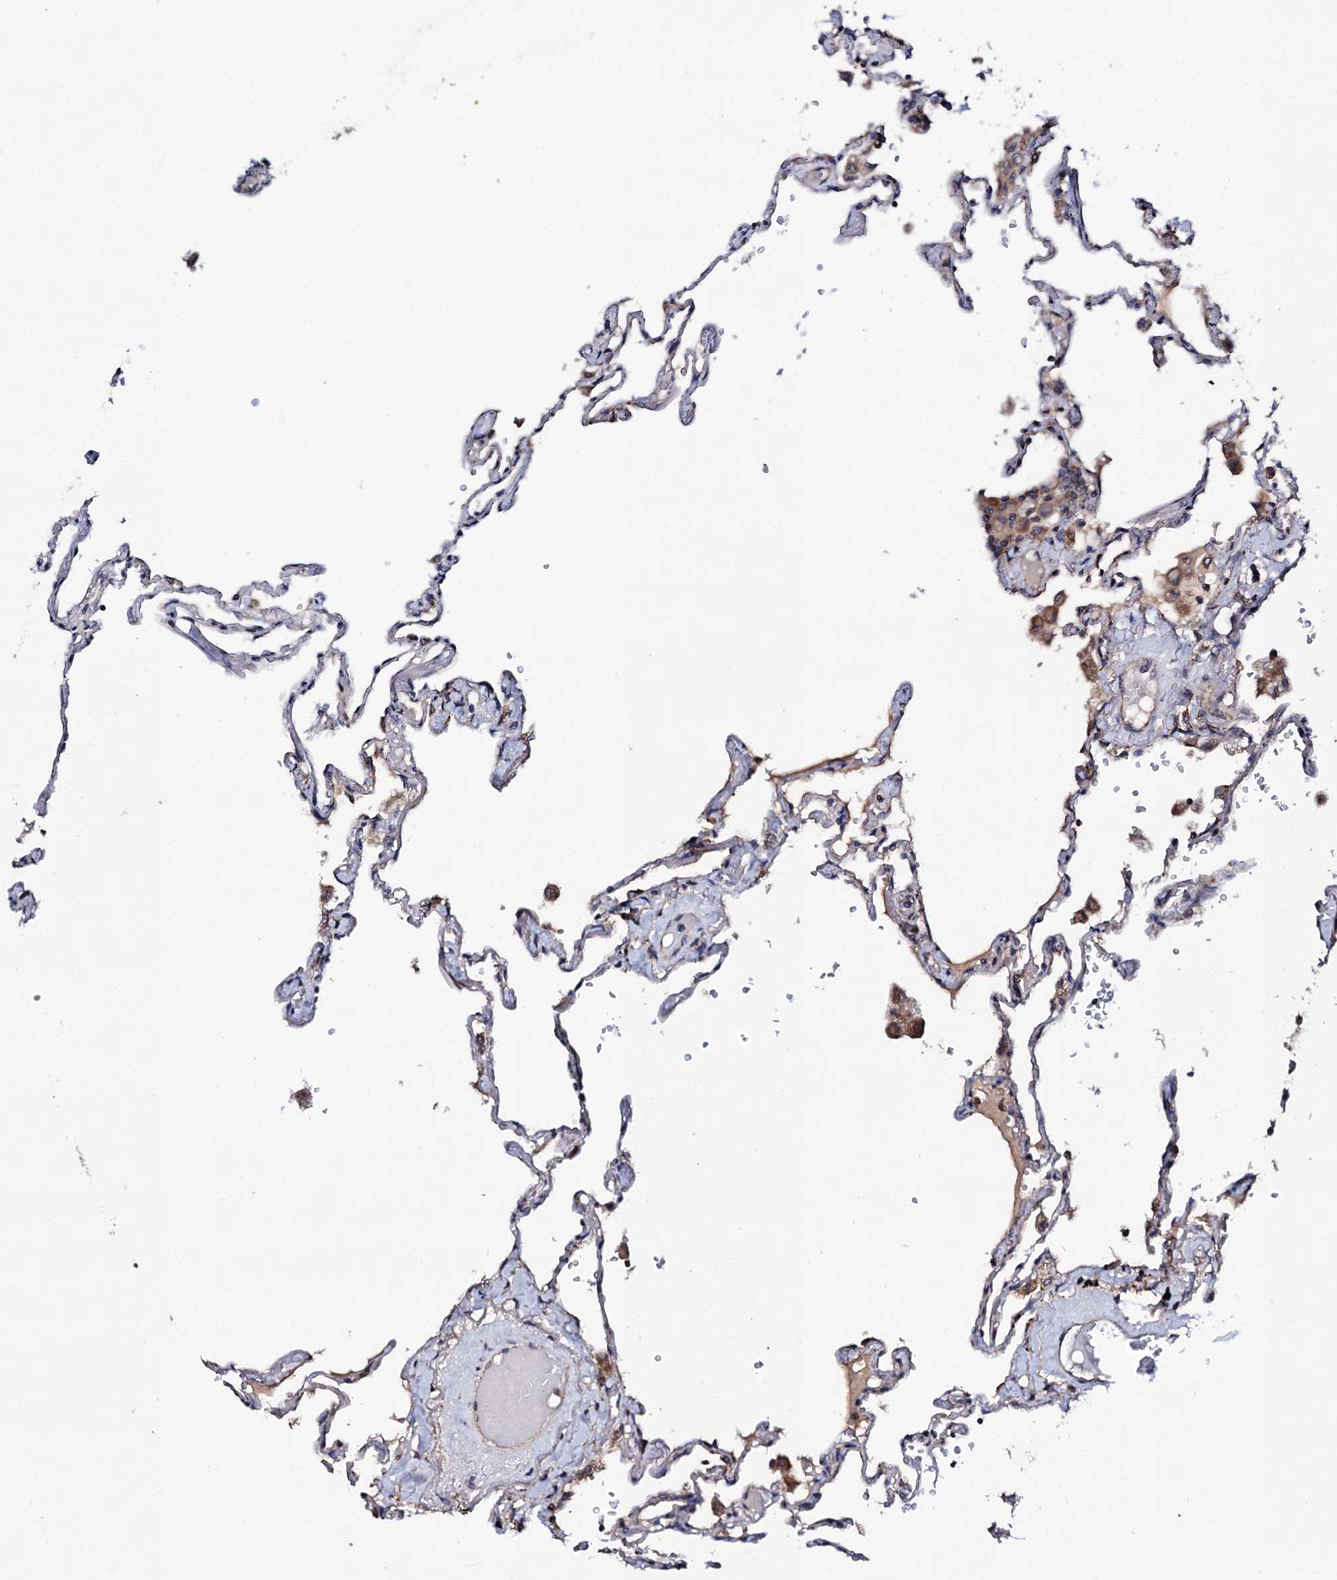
{"staining": {"intensity": "moderate", "quantity": "<25%", "location": "cytoplasmic/membranous"}, "tissue": "lung", "cell_type": "Alveolar cells", "image_type": "normal", "snomed": [{"axis": "morphology", "description": "Normal tissue, NOS"}, {"axis": "topography", "description": "Lung"}], "caption": "The micrograph reveals a brown stain indicating the presence of a protein in the cytoplasmic/membranous of alveolar cells in lung. (DAB = brown stain, brightfield microscopy at high magnification).", "gene": "MTIF3", "patient": {"sex": "female", "age": 67}}